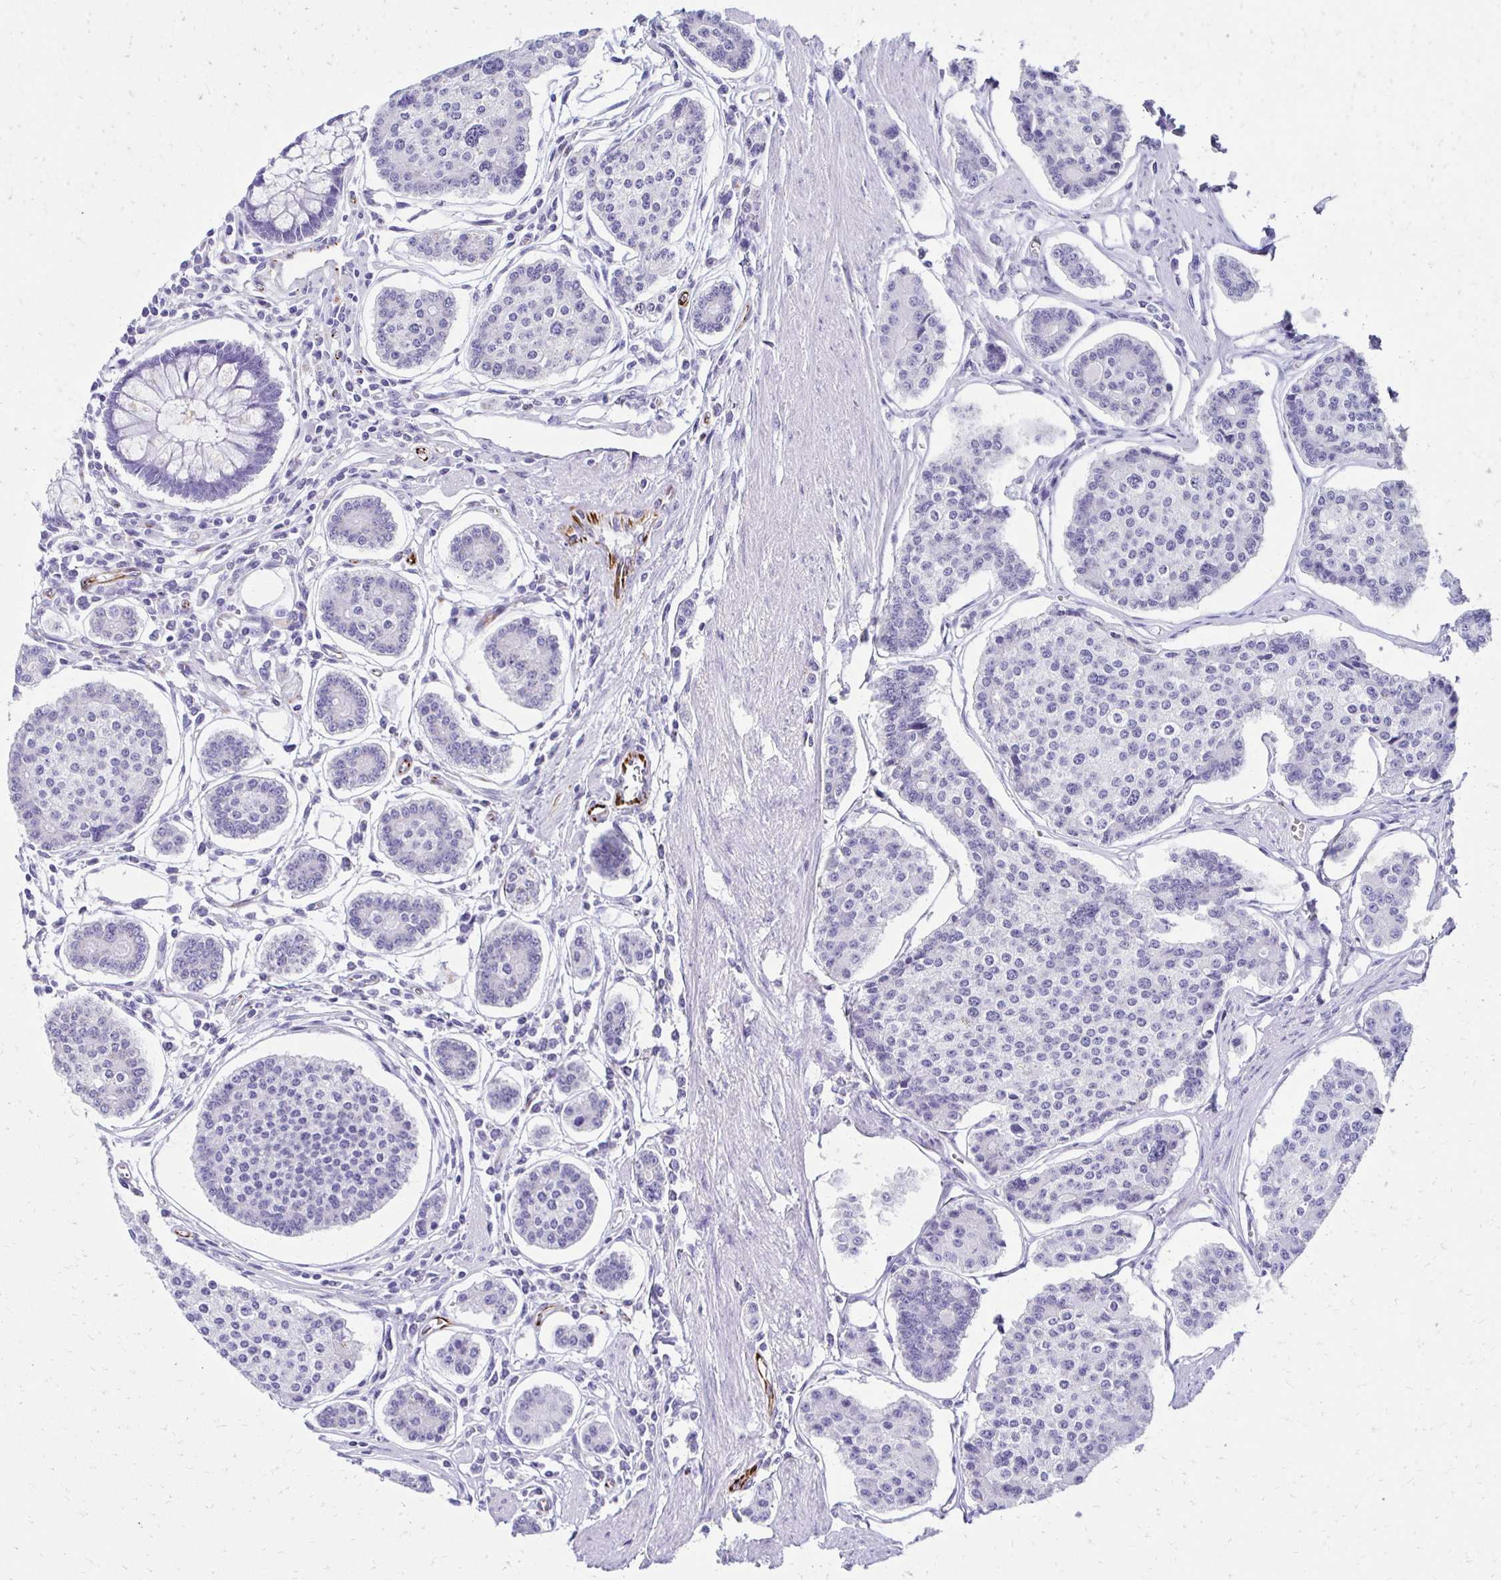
{"staining": {"intensity": "negative", "quantity": "none", "location": "none"}, "tissue": "carcinoid", "cell_type": "Tumor cells", "image_type": "cancer", "snomed": [{"axis": "morphology", "description": "Carcinoid, malignant, NOS"}, {"axis": "topography", "description": "Small intestine"}], "caption": "Histopathology image shows no protein positivity in tumor cells of carcinoid tissue.", "gene": "TMEM54", "patient": {"sex": "female", "age": 65}}